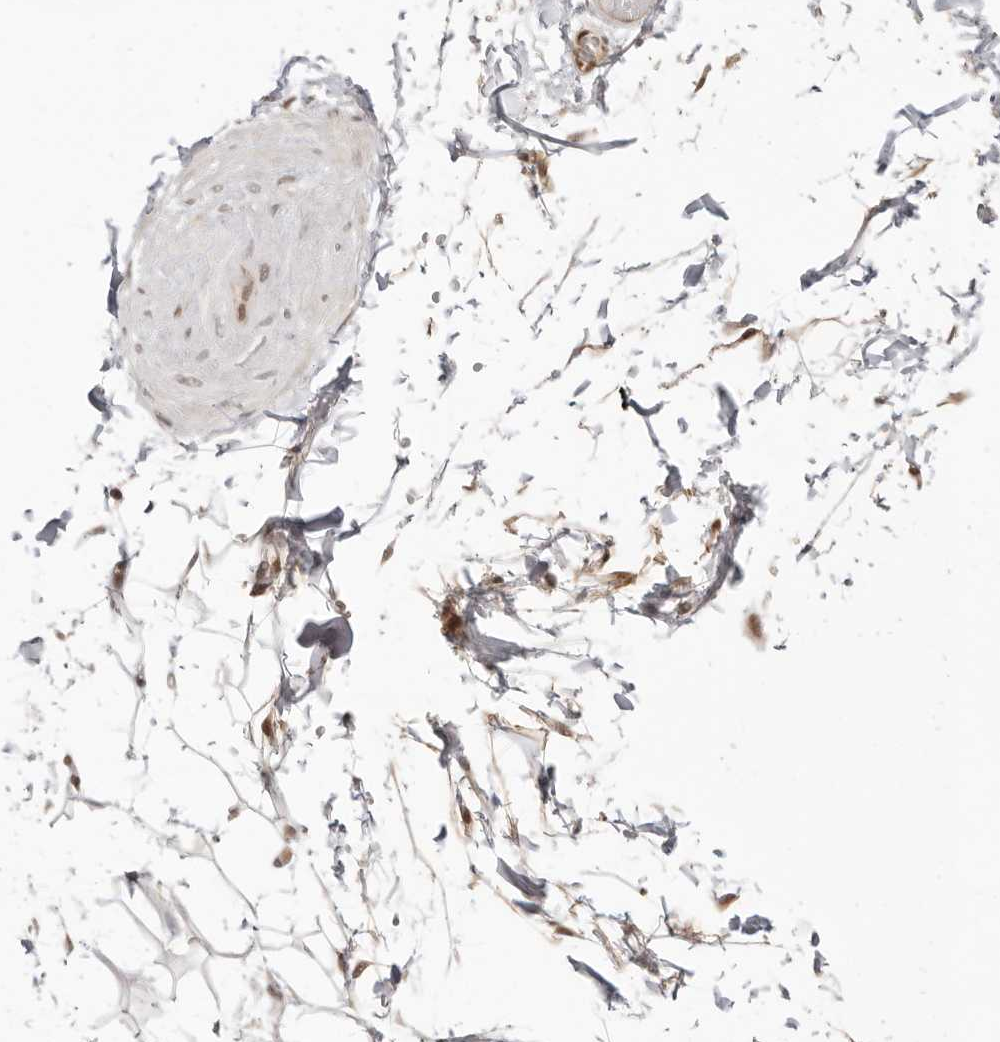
{"staining": {"intensity": "moderate", "quantity": ">75%", "location": "cytoplasmic/membranous,nuclear"}, "tissue": "adipose tissue", "cell_type": "Adipocytes", "image_type": "normal", "snomed": [{"axis": "morphology", "description": "Normal tissue, NOS"}, {"axis": "topography", "description": "Adipose tissue"}, {"axis": "topography", "description": "Vascular tissue"}, {"axis": "topography", "description": "Peripheral nerve tissue"}], "caption": "Human adipose tissue stained with a brown dye shows moderate cytoplasmic/membranous,nuclear positive staining in about >75% of adipocytes.", "gene": "RFC2", "patient": {"sex": "male", "age": 25}}